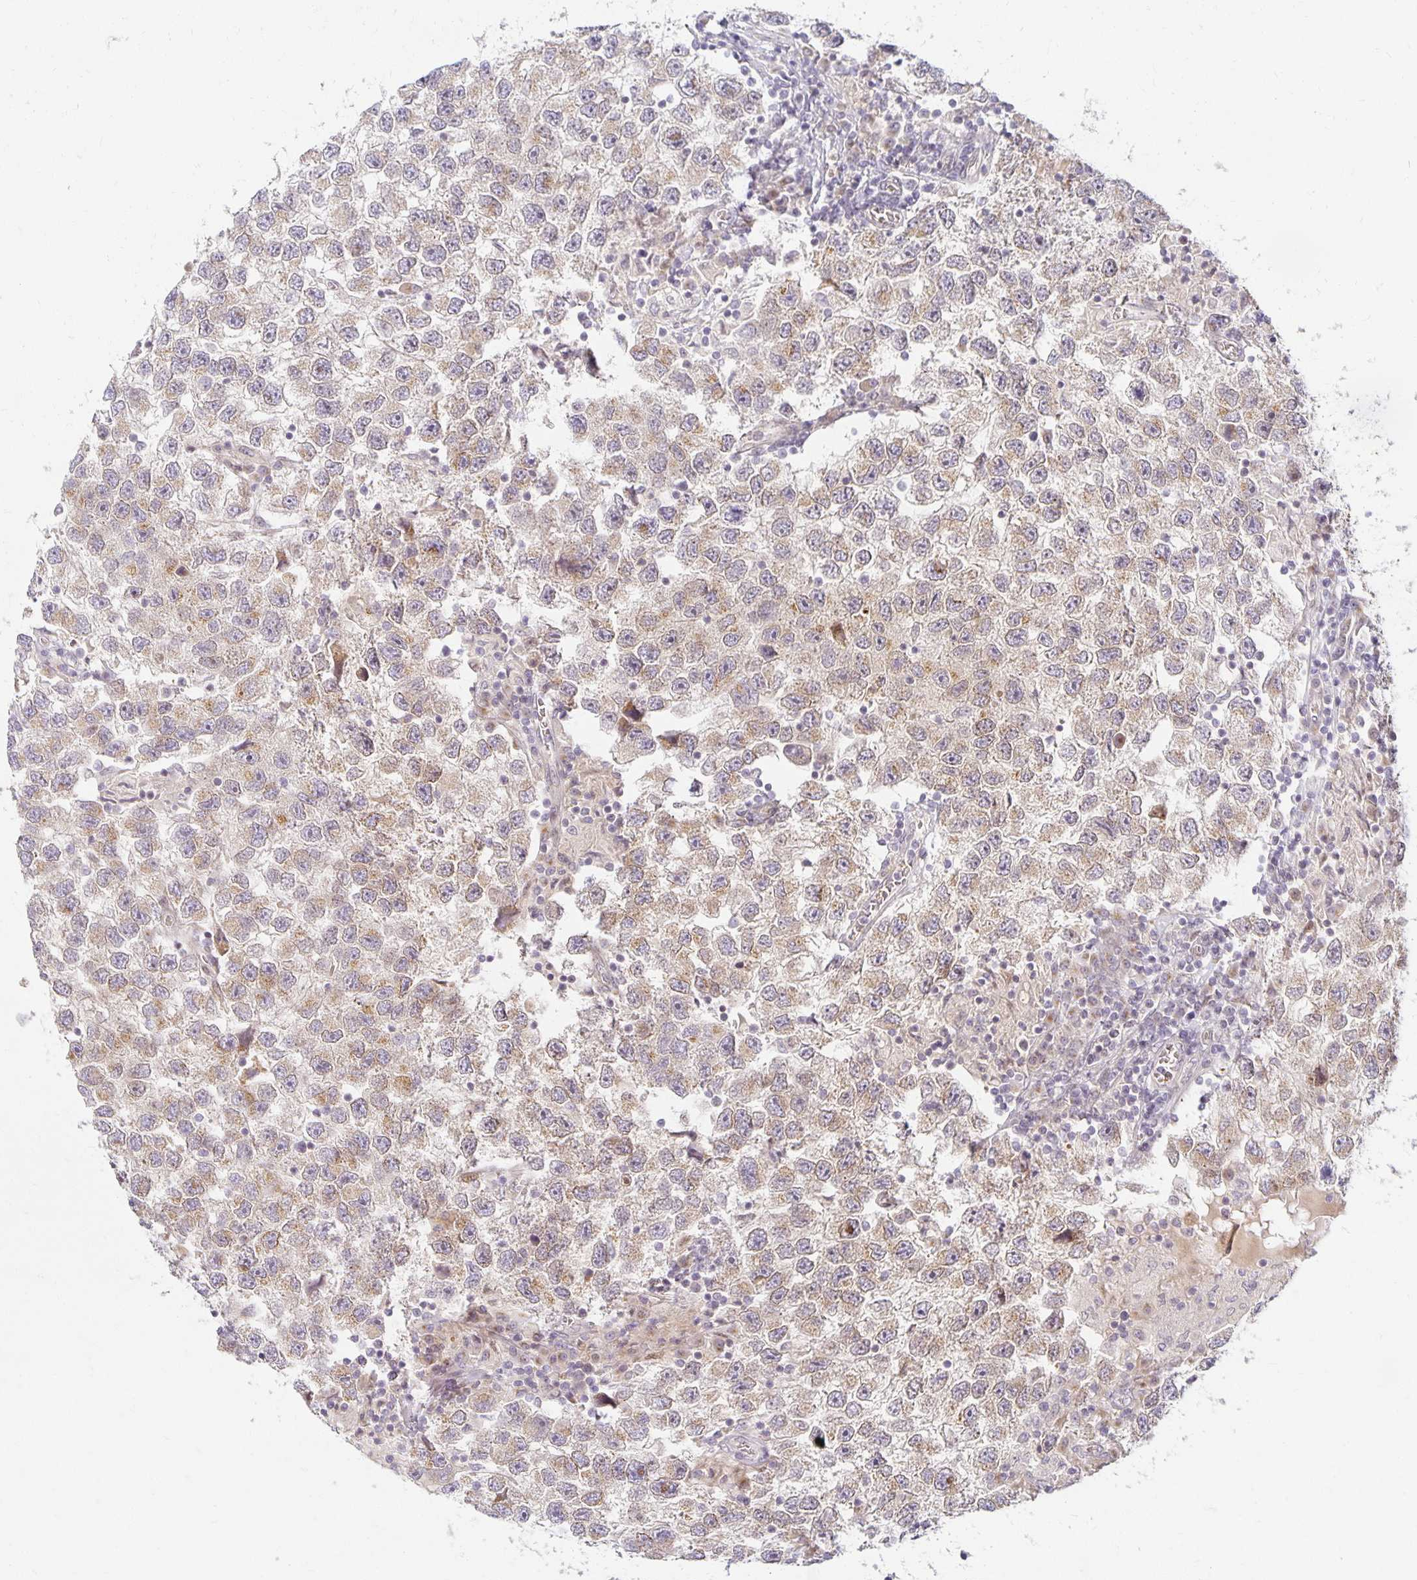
{"staining": {"intensity": "weak", "quantity": "25%-75%", "location": "cytoplasmic/membranous"}, "tissue": "testis cancer", "cell_type": "Tumor cells", "image_type": "cancer", "snomed": [{"axis": "morphology", "description": "Seminoma, NOS"}, {"axis": "topography", "description": "Testis"}], "caption": "Brown immunohistochemical staining in human testis cancer exhibits weak cytoplasmic/membranous expression in approximately 25%-75% of tumor cells. Immunohistochemistry (ihc) stains the protein in brown and the nuclei are stained blue.", "gene": "EHF", "patient": {"sex": "male", "age": 26}}